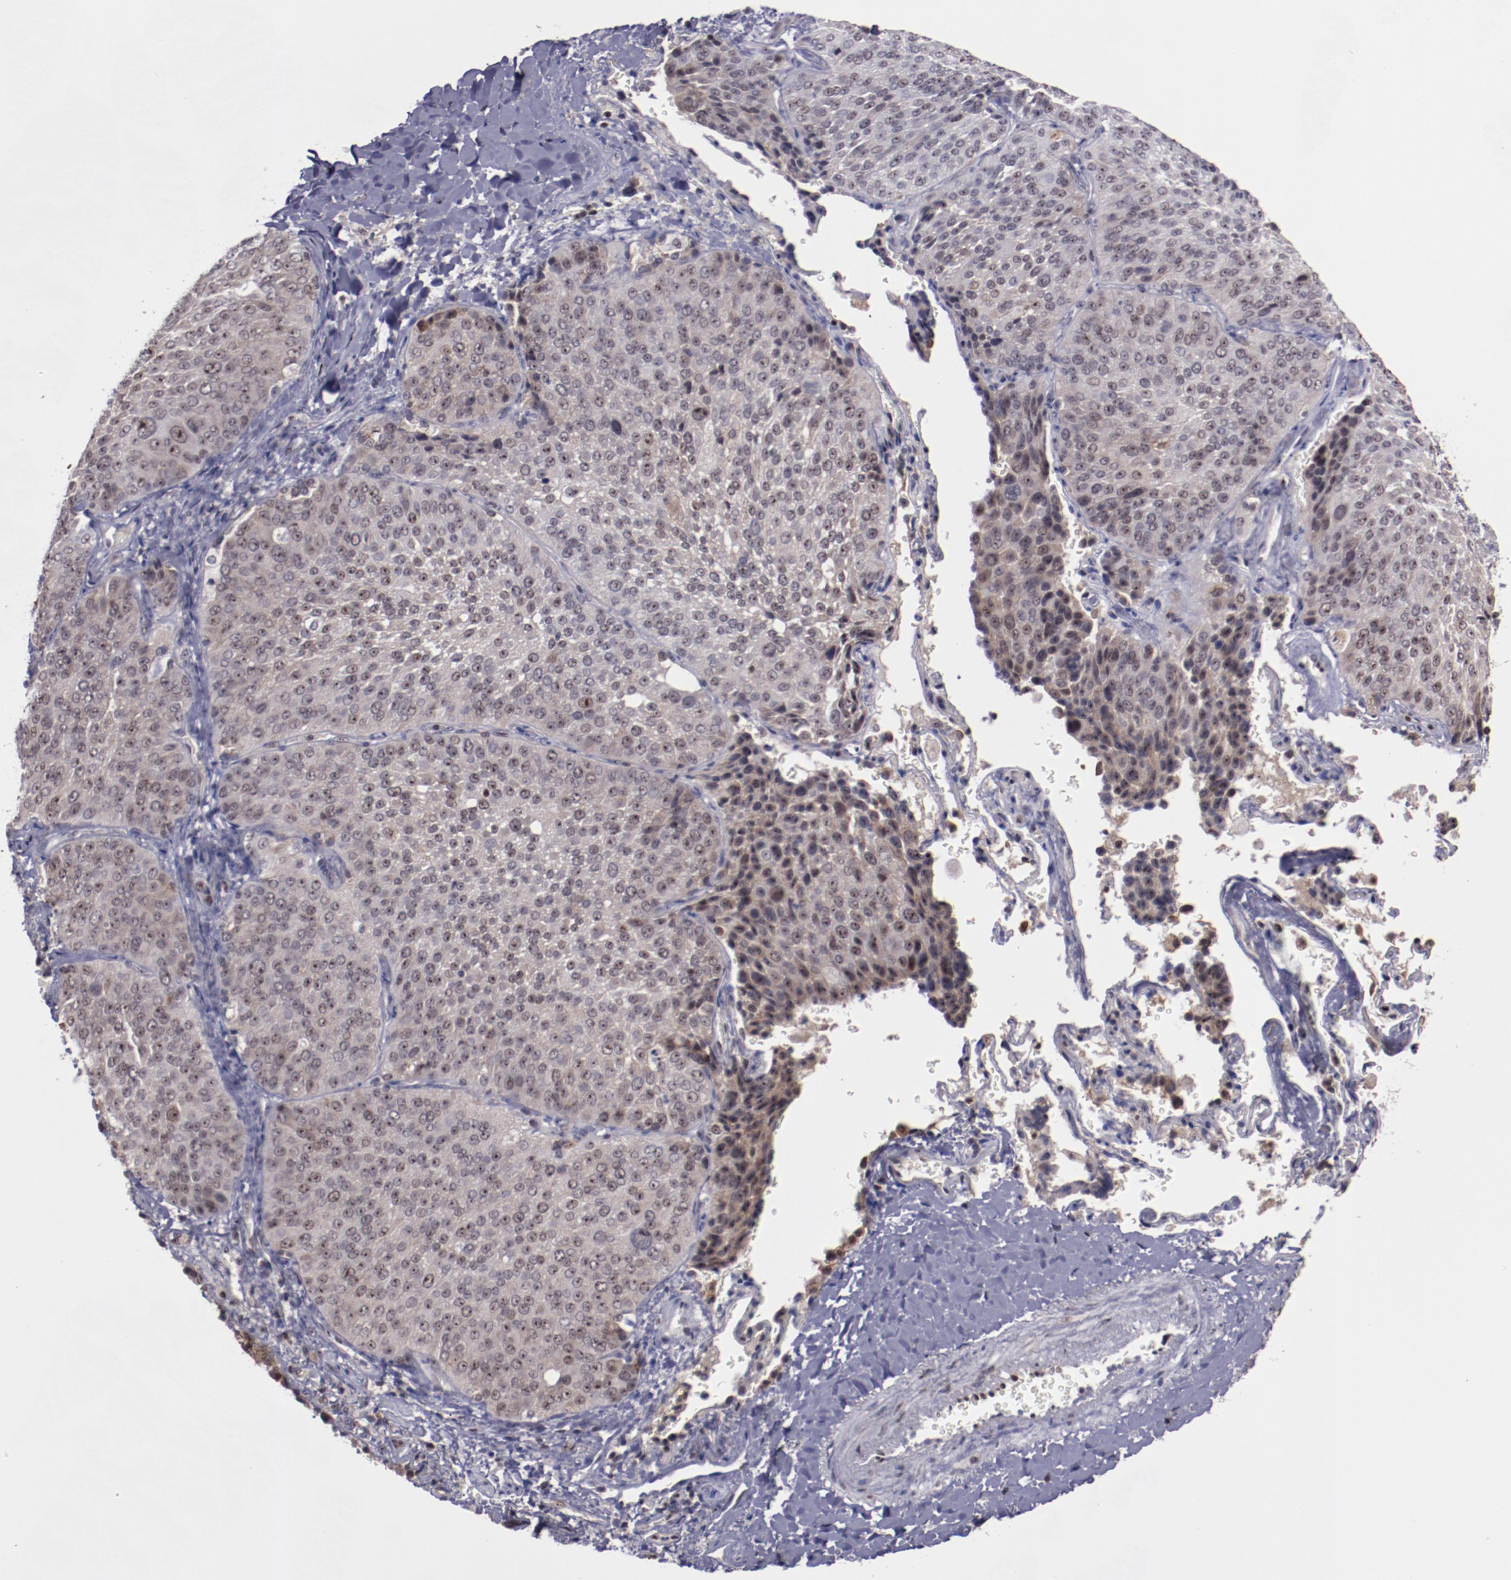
{"staining": {"intensity": "weak", "quantity": "<25%", "location": "cytoplasmic/membranous,nuclear"}, "tissue": "lung cancer", "cell_type": "Tumor cells", "image_type": "cancer", "snomed": [{"axis": "morphology", "description": "Squamous cell carcinoma, NOS"}, {"axis": "topography", "description": "Lung"}], "caption": "Immunohistochemistry of human squamous cell carcinoma (lung) demonstrates no staining in tumor cells.", "gene": "DDX24", "patient": {"sex": "male", "age": 54}}